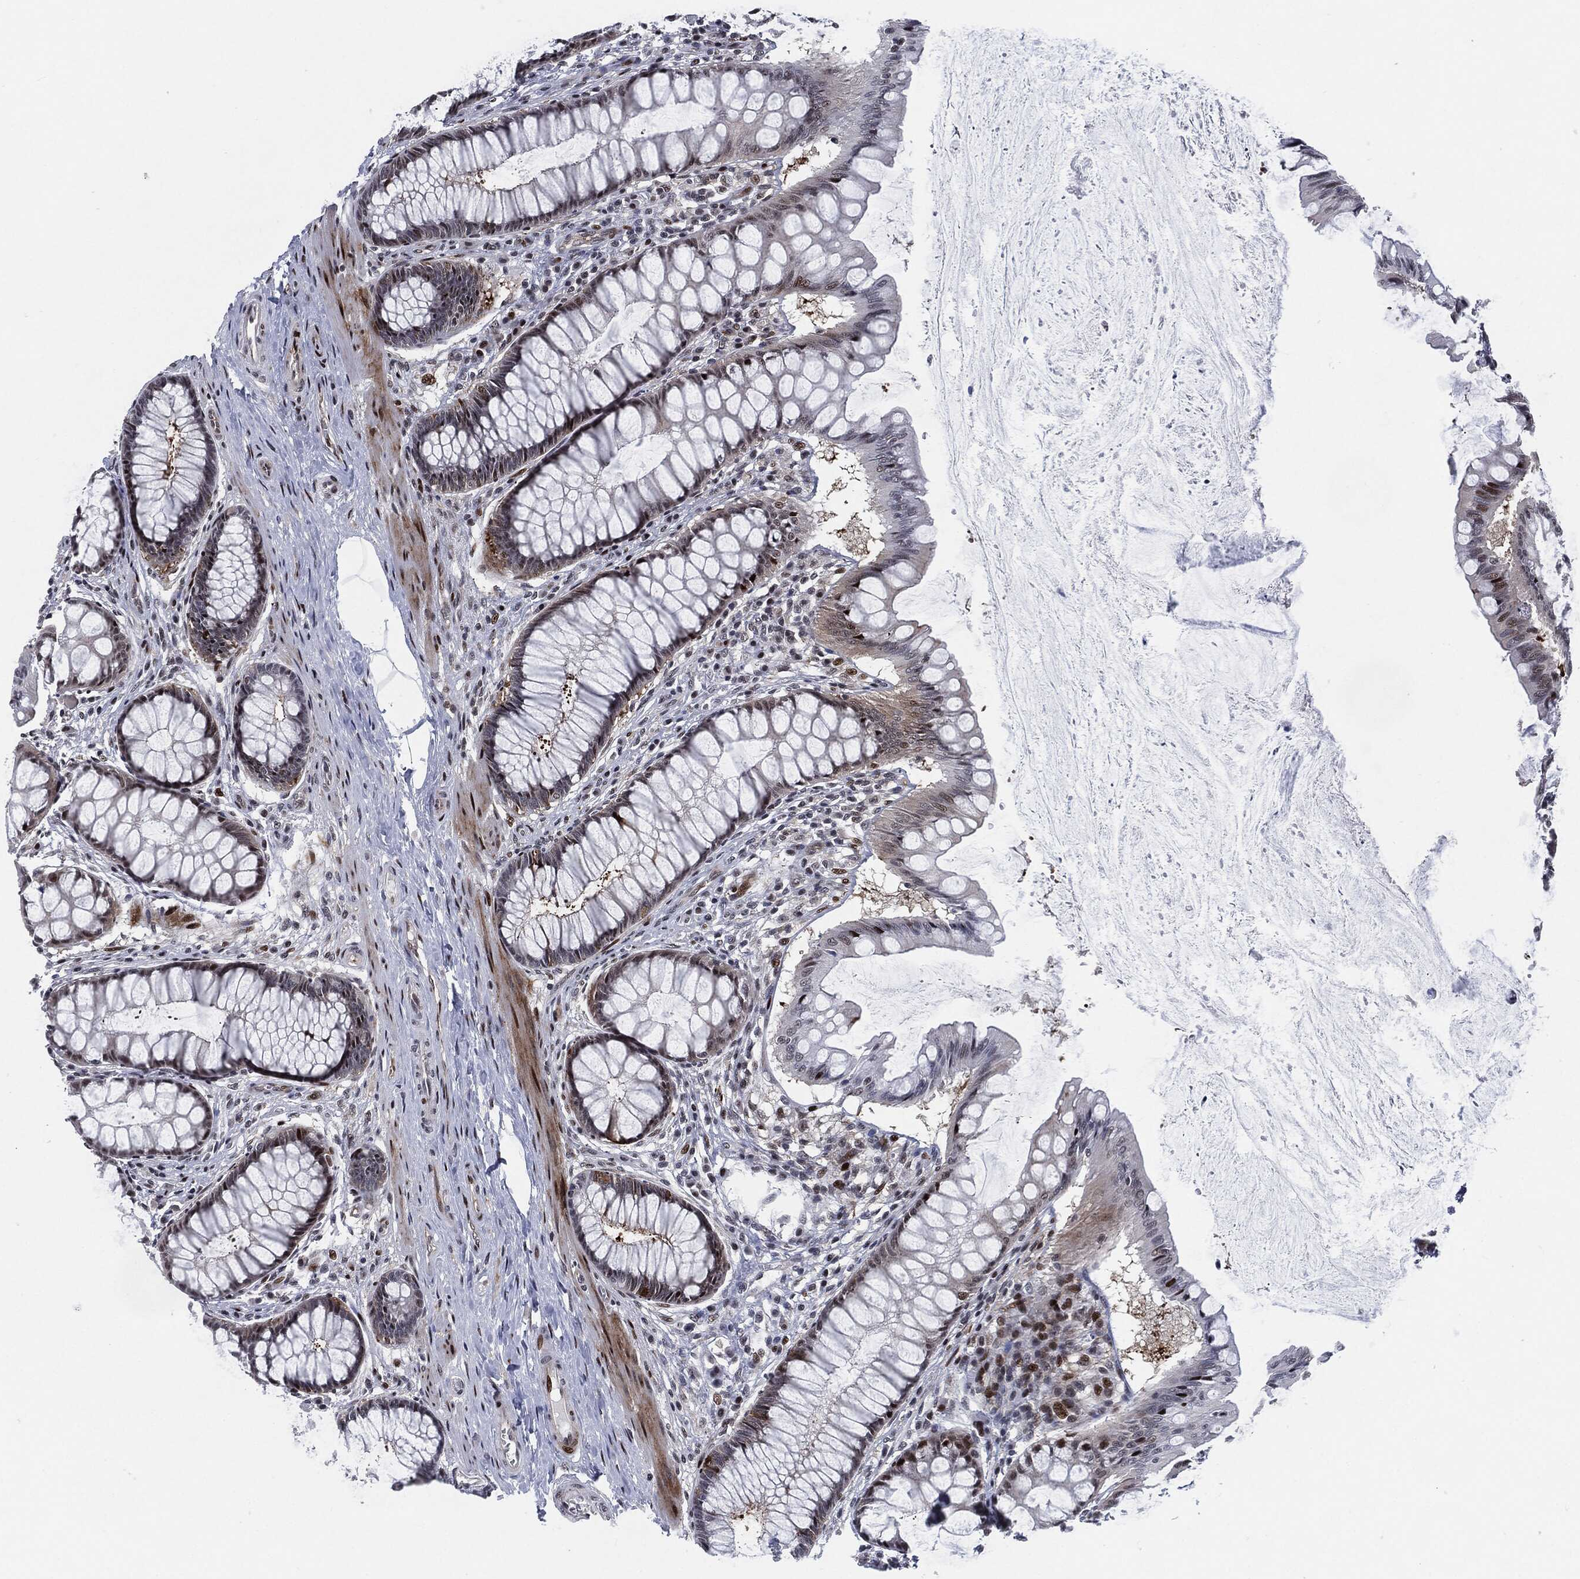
{"staining": {"intensity": "strong", "quantity": "<25%", "location": "nuclear"}, "tissue": "colon", "cell_type": "Endothelial cells", "image_type": "normal", "snomed": [{"axis": "morphology", "description": "Normal tissue, NOS"}, {"axis": "topography", "description": "Colon"}], "caption": "Colon stained with a brown dye shows strong nuclear positive expression in about <25% of endothelial cells.", "gene": "AKT2", "patient": {"sex": "female", "age": 65}}